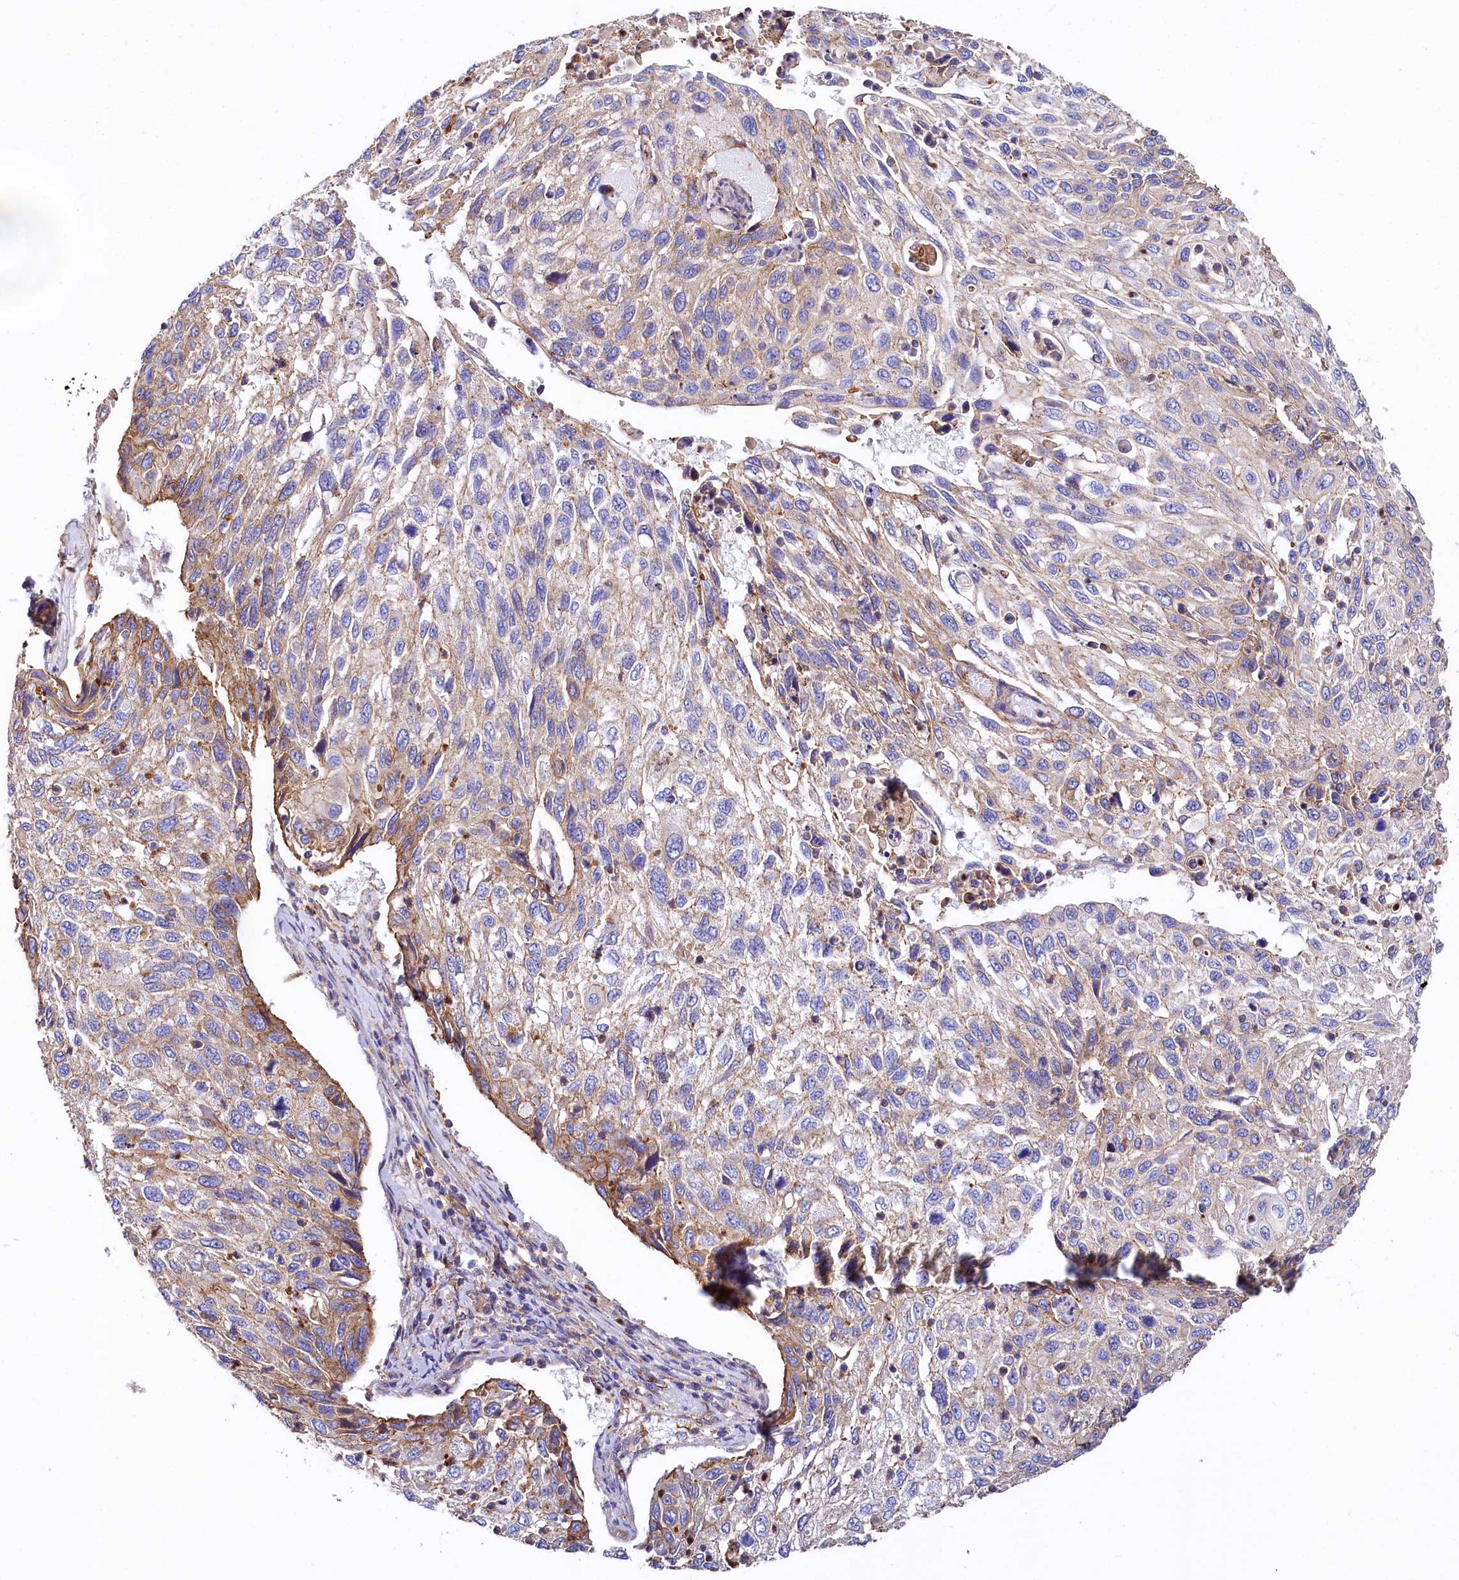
{"staining": {"intensity": "moderate", "quantity": "<25%", "location": "cytoplasmic/membranous"}, "tissue": "cervical cancer", "cell_type": "Tumor cells", "image_type": "cancer", "snomed": [{"axis": "morphology", "description": "Squamous cell carcinoma, NOS"}, {"axis": "topography", "description": "Cervix"}], "caption": "Immunohistochemical staining of human cervical squamous cell carcinoma exhibits low levels of moderate cytoplasmic/membranous protein positivity in approximately <25% of tumor cells.", "gene": "FCHSD2", "patient": {"sex": "female", "age": 70}}